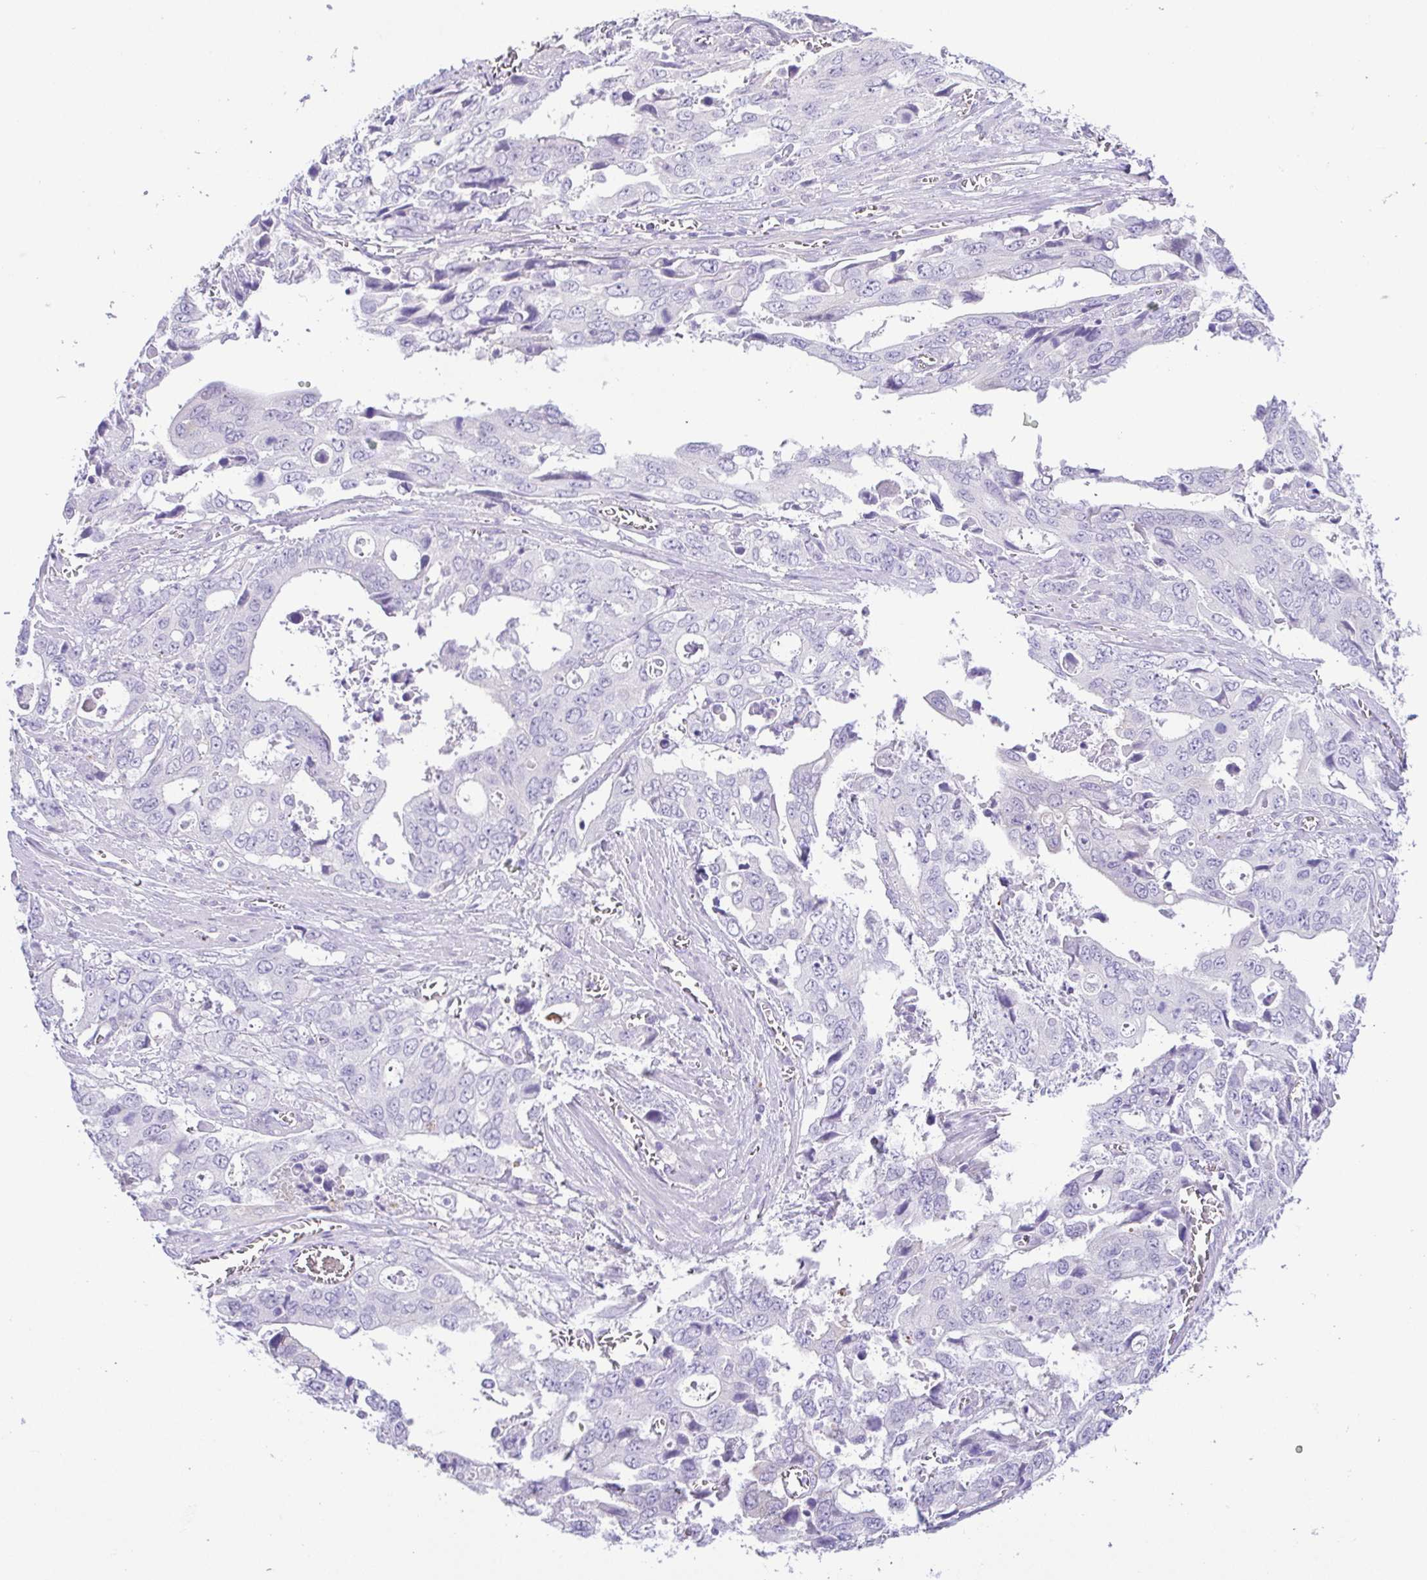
{"staining": {"intensity": "negative", "quantity": "none", "location": "none"}, "tissue": "stomach cancer", "cell_type": "Tumor cells", "image_type": "cancer", "snomed": [{"axis": "morphology", "description": "Adenocarcinoma, NOS"}, {"axis": "topography", "description": "Stomach, upper"}], "caption": "A histopathology image of human stomach cancer is negative for staining in tumor cells.", "gene": "EPB42", "patient": {"sex": "male", "age": 74}}